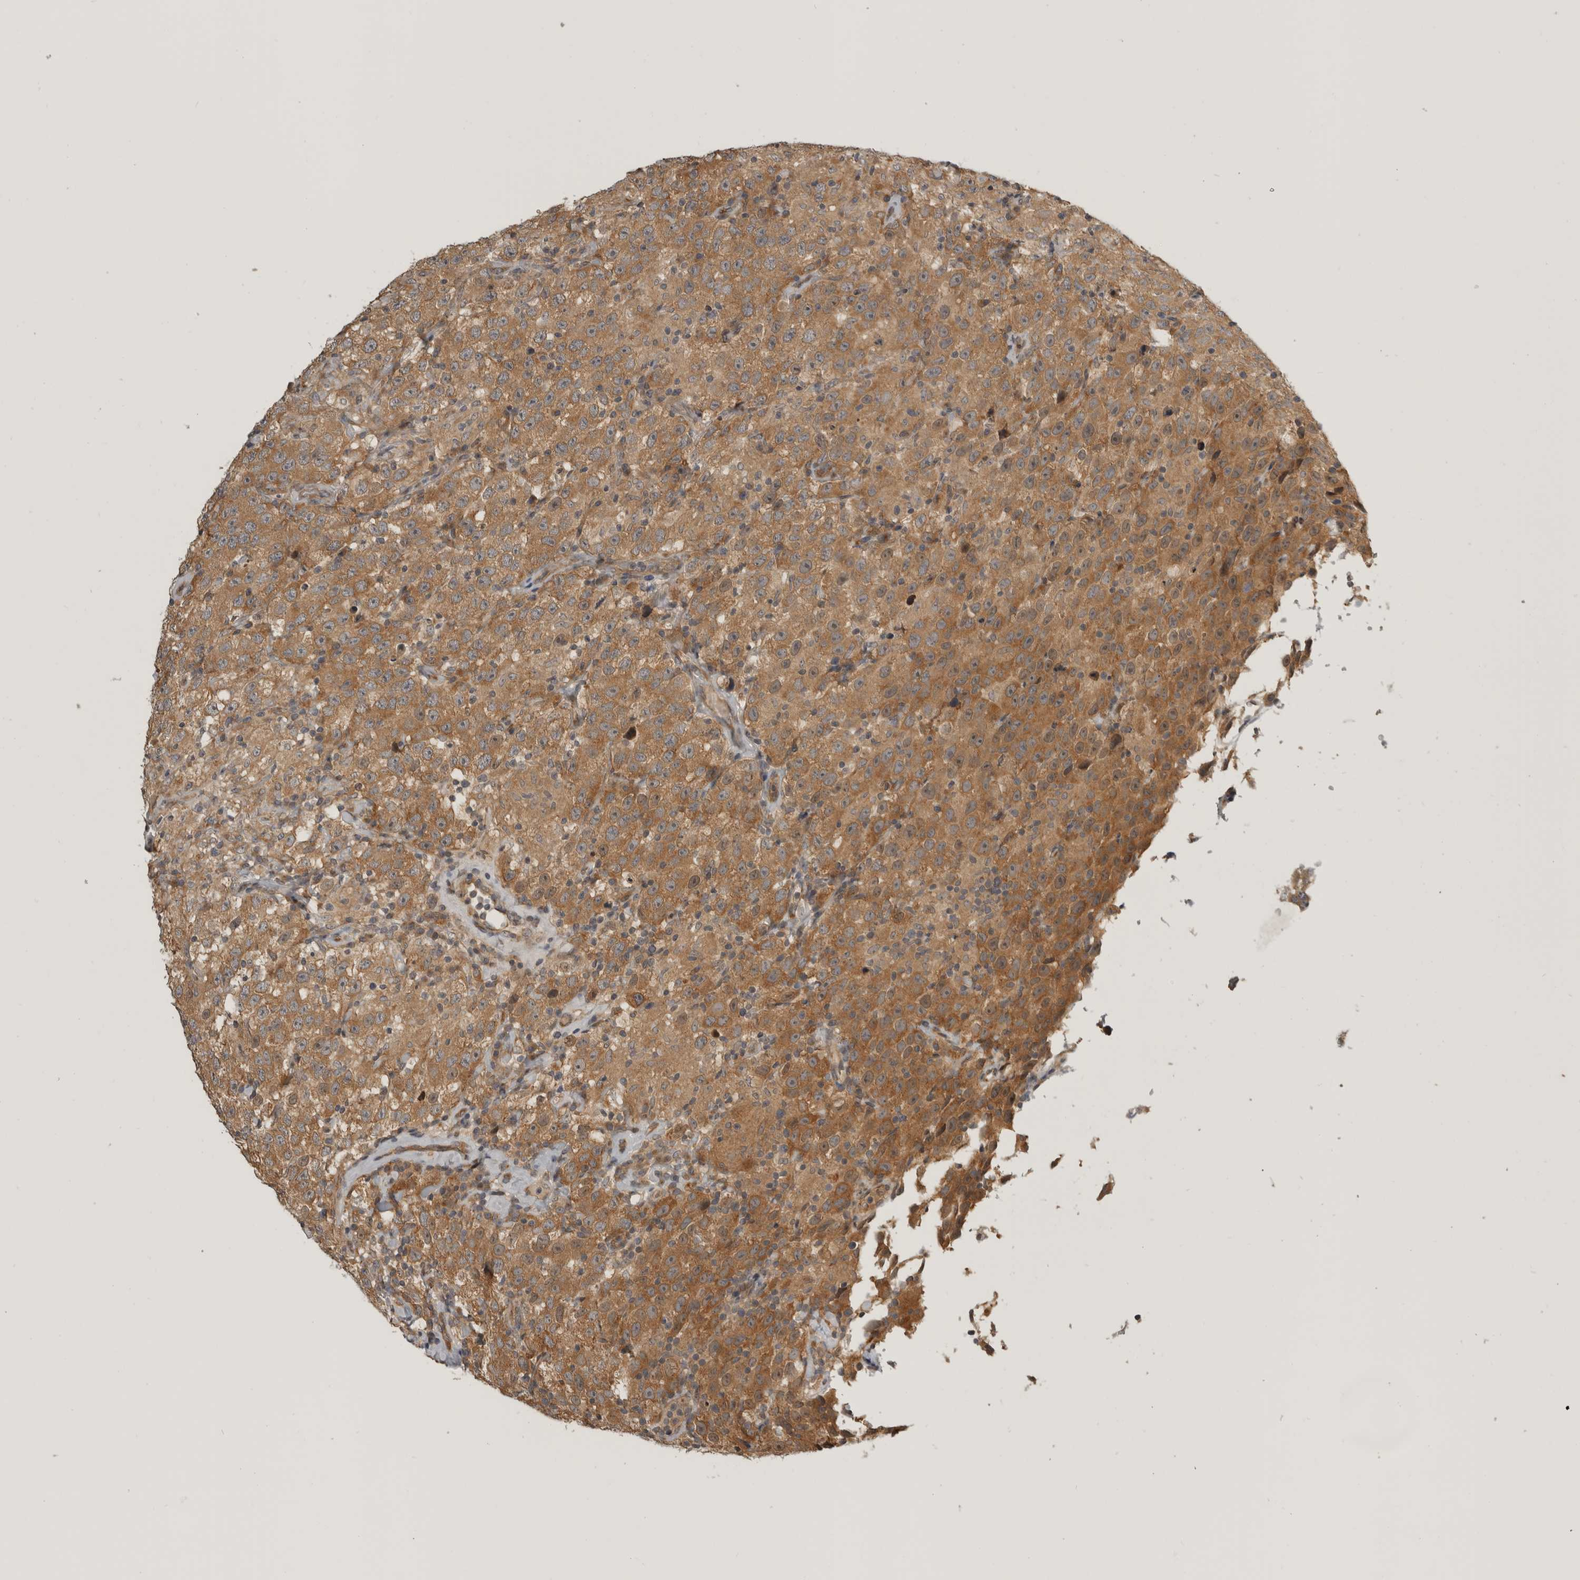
{"staining": {"intensity": "moderate", "quantity": ">75%", "location": "cytoplasmic/membranous"}, "tissue": "testis cancer", "cell_type": "Tumor cells", "image_type": "cancer", "snomed": [{"axis": "morphology", "description": "Seminoma, NOS"}, {"axis": "topography", "description": "Testis"}], "caption": "Testis cancer (seminoma) stained for a protein exhibits moderate cytoplasmic/membranous positivity in tumor cells. The protein is stained brown, and the nuclei are stained in blue (DAB IHC with brightfield microscopy, high magnification).", "gene": "CUEDC1", "patient": {"sex": "male", "age": 41}}